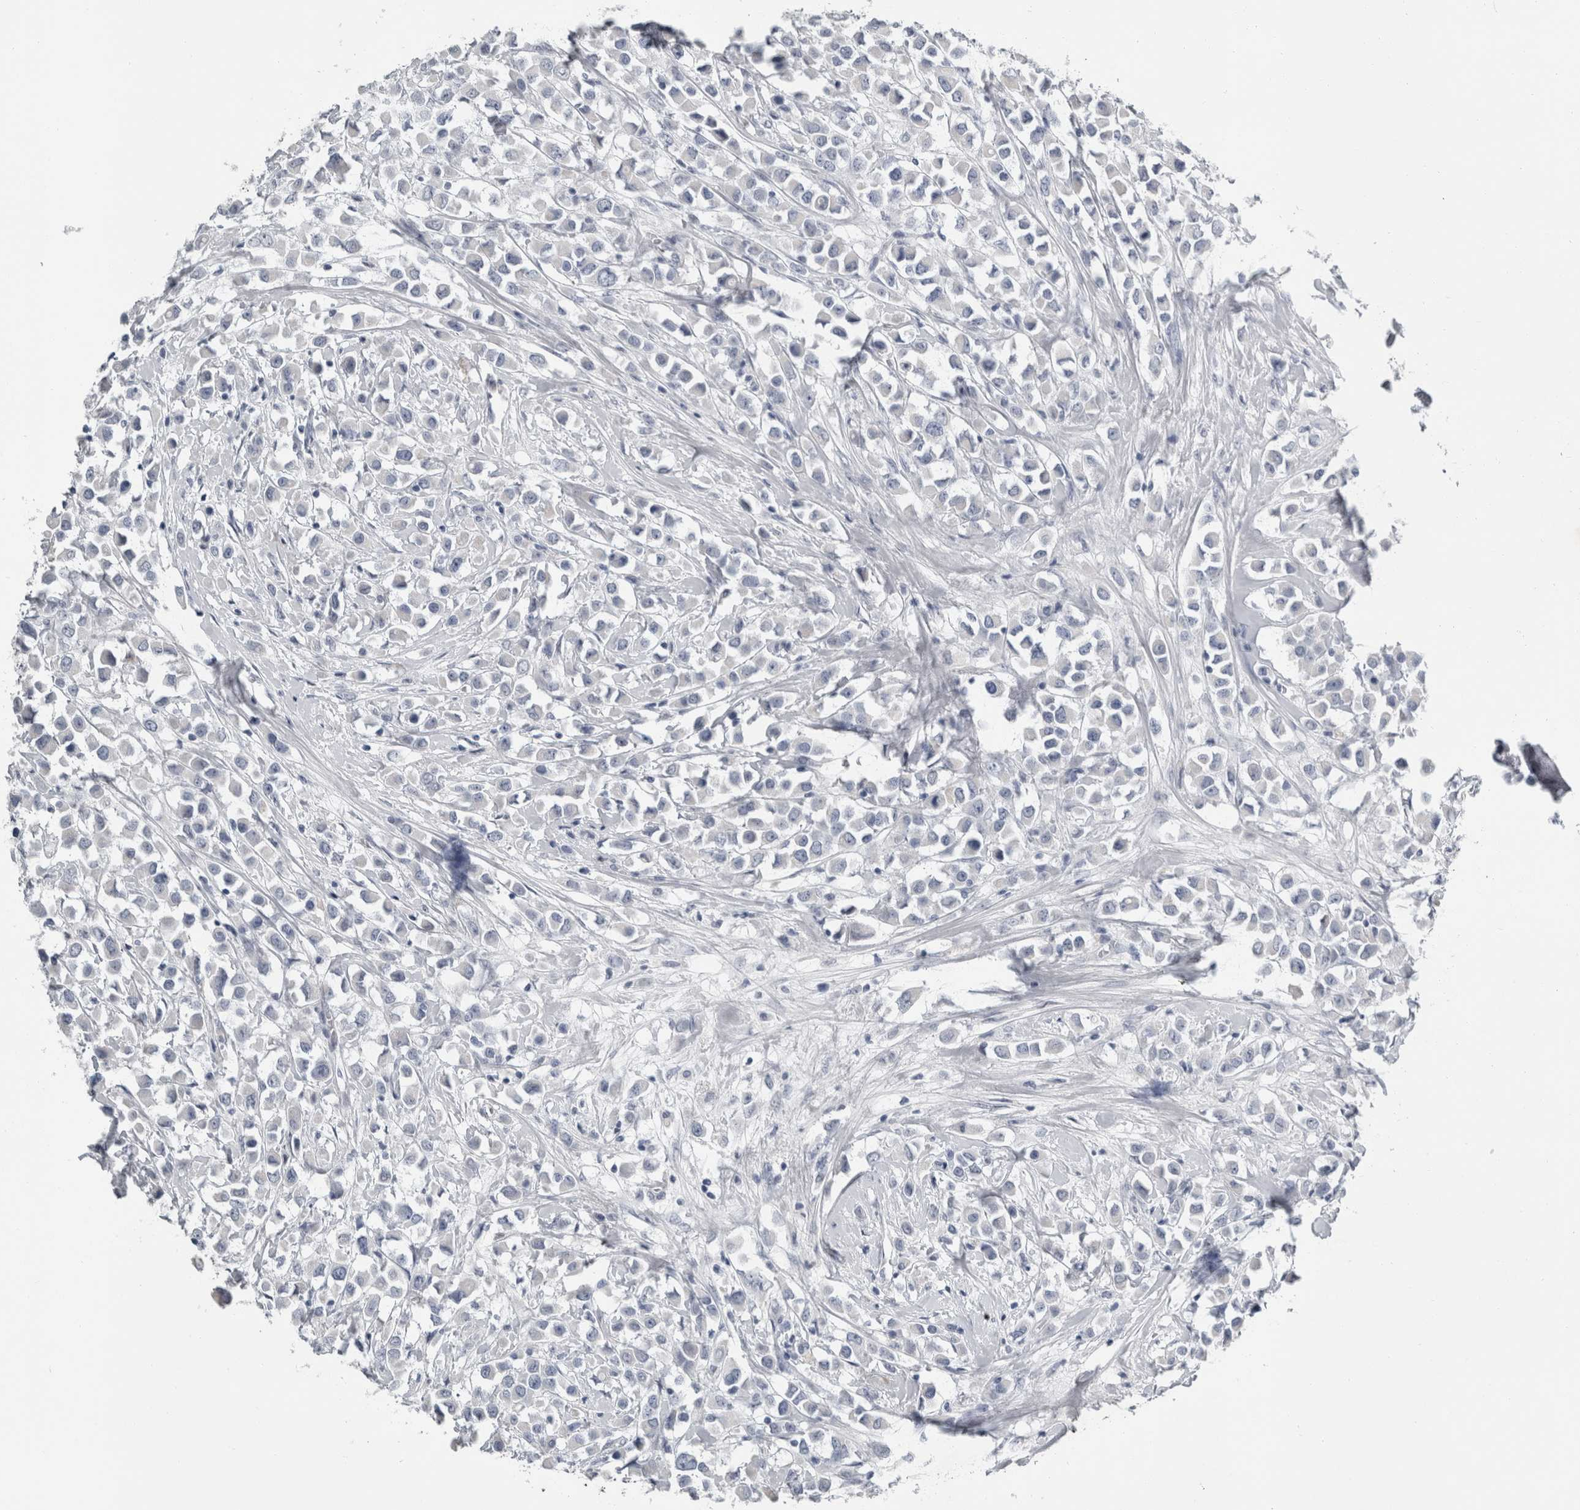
{"staining": {"intensity": "negative", "quantity": "none", "location": "none"}, "tissue": "breast cancer", "cell_type": "Tumor cells", "image_type": "cancer", "snomed": [{"axis": "morphology", "description": "Duct carcinoma"}, {"axis": "topography", "description": "Breast"}], "caption": "DAB (3,3'-diaminobenzidine) immunohistochemical staining of human breast infiltrating ductal carcinoma displays no significant staining in tumor cells.", "gene": "FXYD7", "patient": {"sex": "female", "age": 61}}